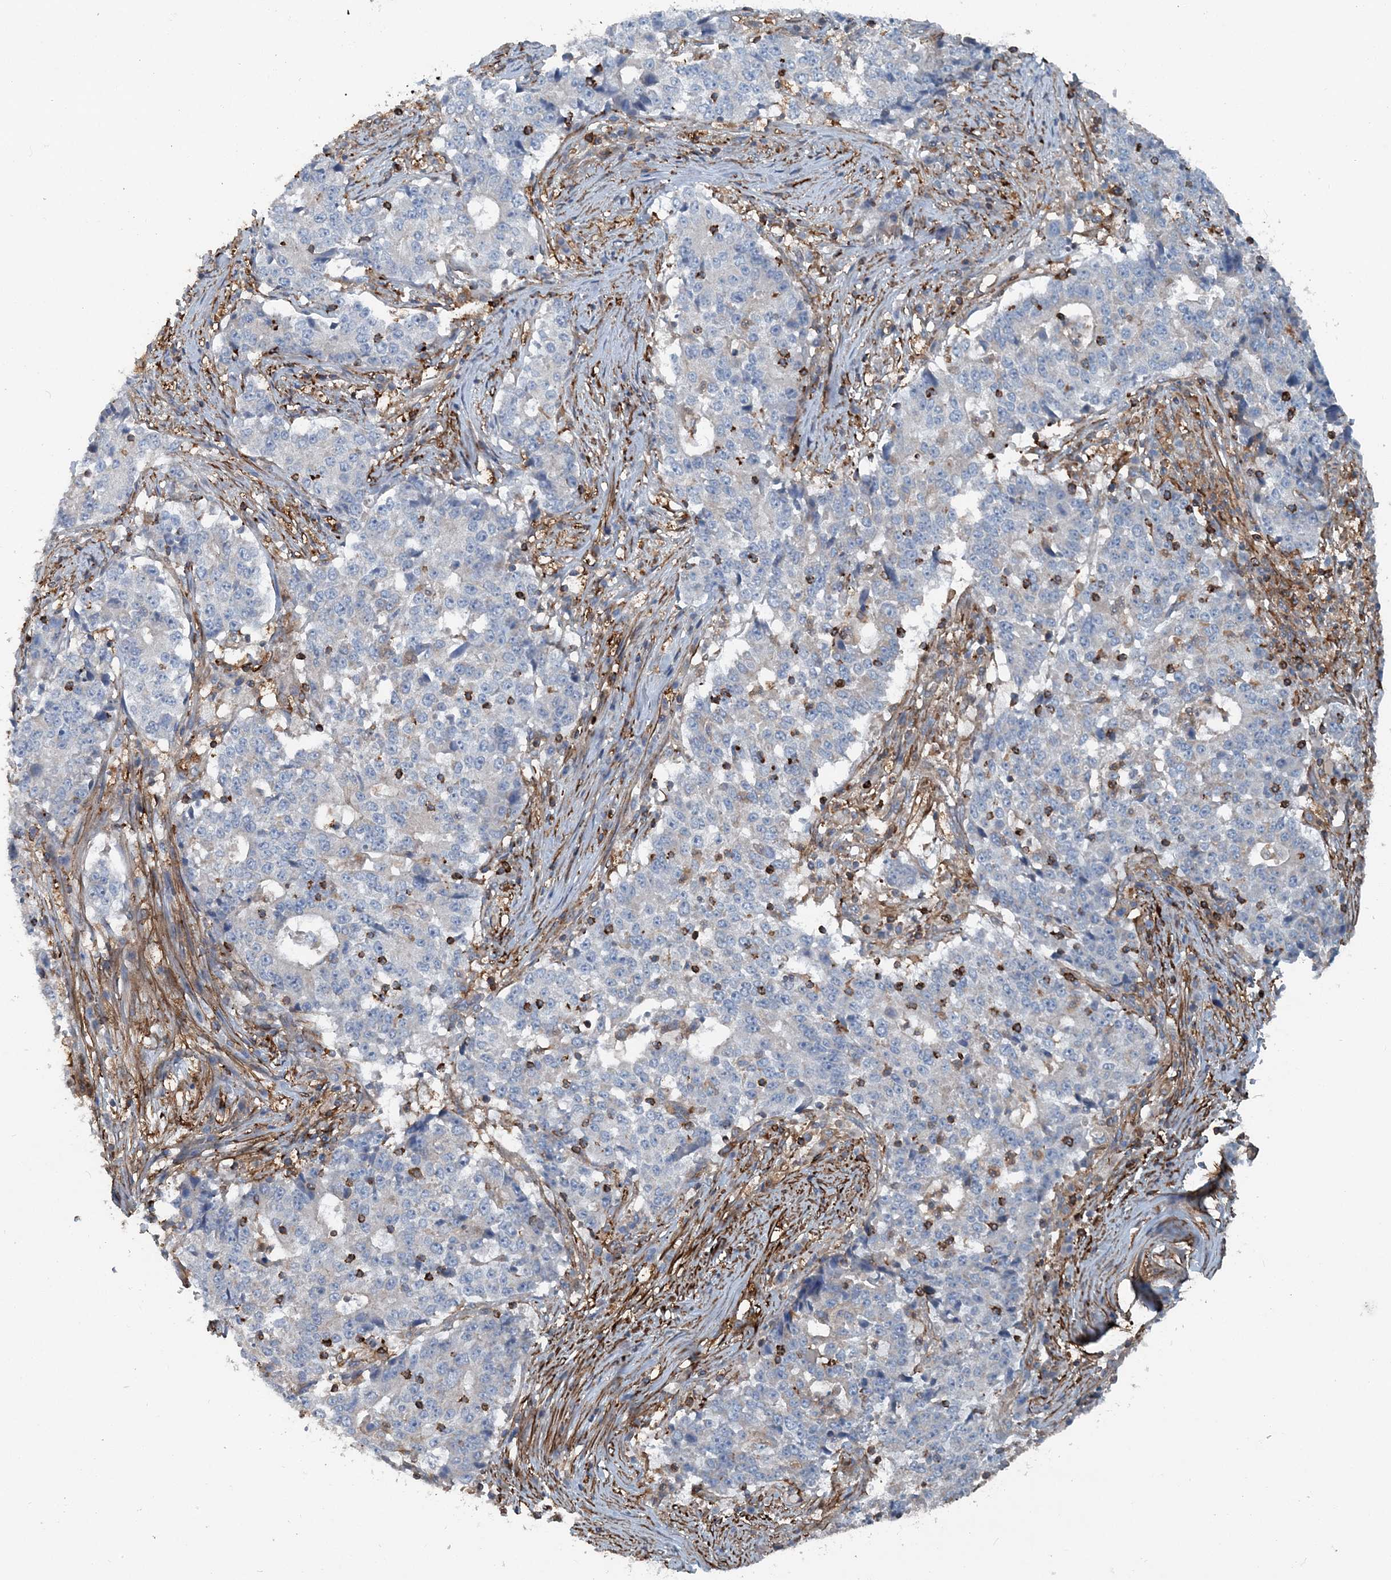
{"staining": {"intensity": "negative", "quantity": "none", "location": "none"}, "tissue": "stomach cancer", "cell_type": "Tumor cells", "image_type": "cancer", "snomed": [{"axis": "morphology", "description": "Adenocarcinoma, NOS"}, {"axis": "topography", "description": "Stomach"}], "caption": "The immunohistochemistry (IHC) micrograph has no significant expression in tumor cells of stomach adenocarcinoma tissue. The staining was performed using DAB to visualize the protein expression in brown, while the nuclei were stained in blue with hematoxylin (Magnification: 20x).", "gene": "DGUOK", "patient": {"sex": "male", "age": 59}}